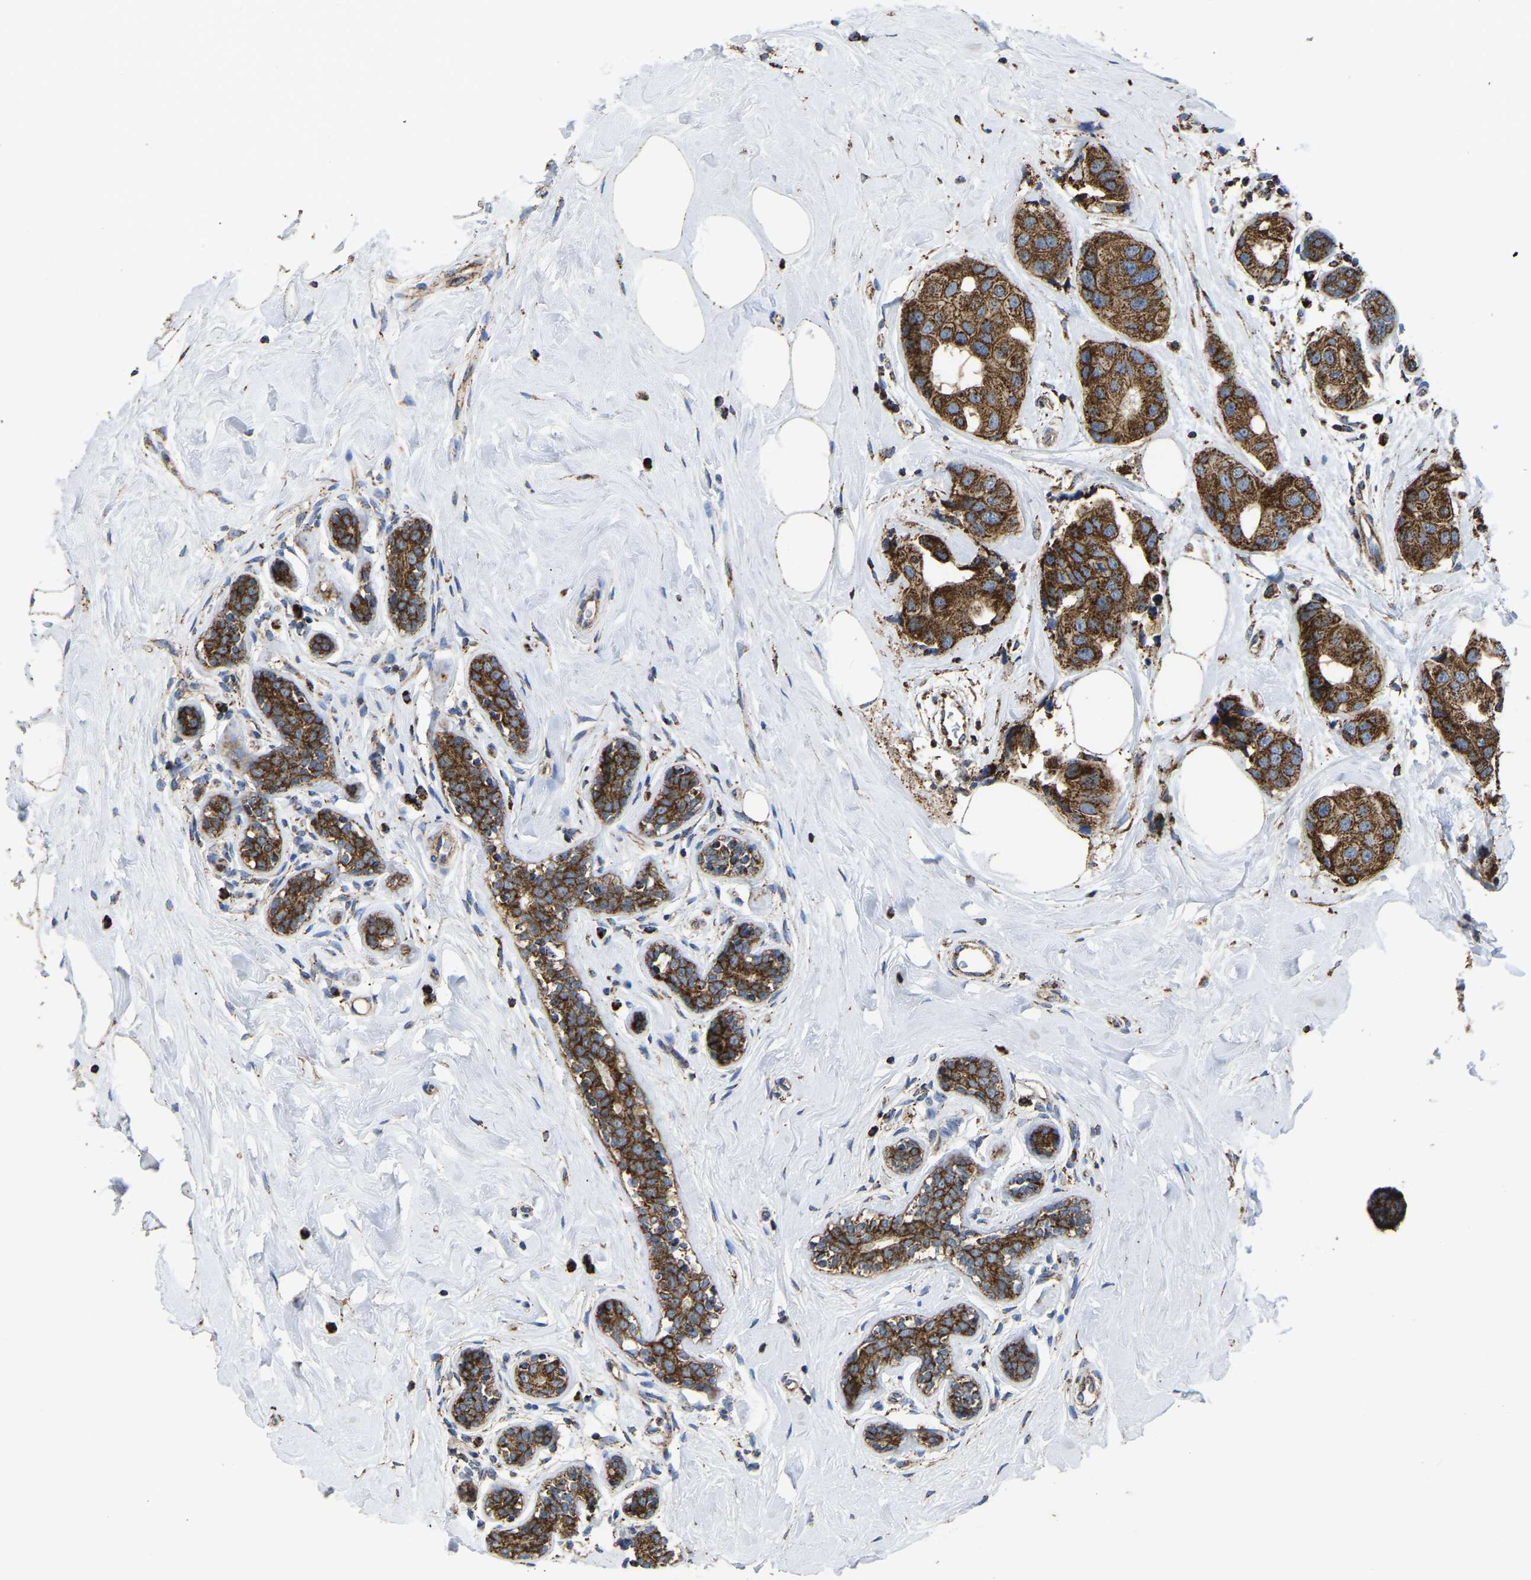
{"staining": {"intensity": "strong", "quantity": ">75%", "location": "cytoplasmic/membranous"}, "tissue": "breast cancer", "cell_type": "Tumor cells", "image_type": "cancer", "snomed": [{"axis": "morphology", "description": "Normal tissue, NOS"}, {"axis": "morphology", "description": "Duct carcinoma"}, {"axis": "topography", "description": "Breast"}], "caption": "DAB (3,3'-diaminobenzidine) immunohistochemical staining of human breast cancer (infiltrating ductal carcinoma) reveals strong cytoplasmic/membranous protein positivity in approximately >75% of tumor cells.", "gene": "ETFA", "patient": {"sex": "female", "age": 39}}